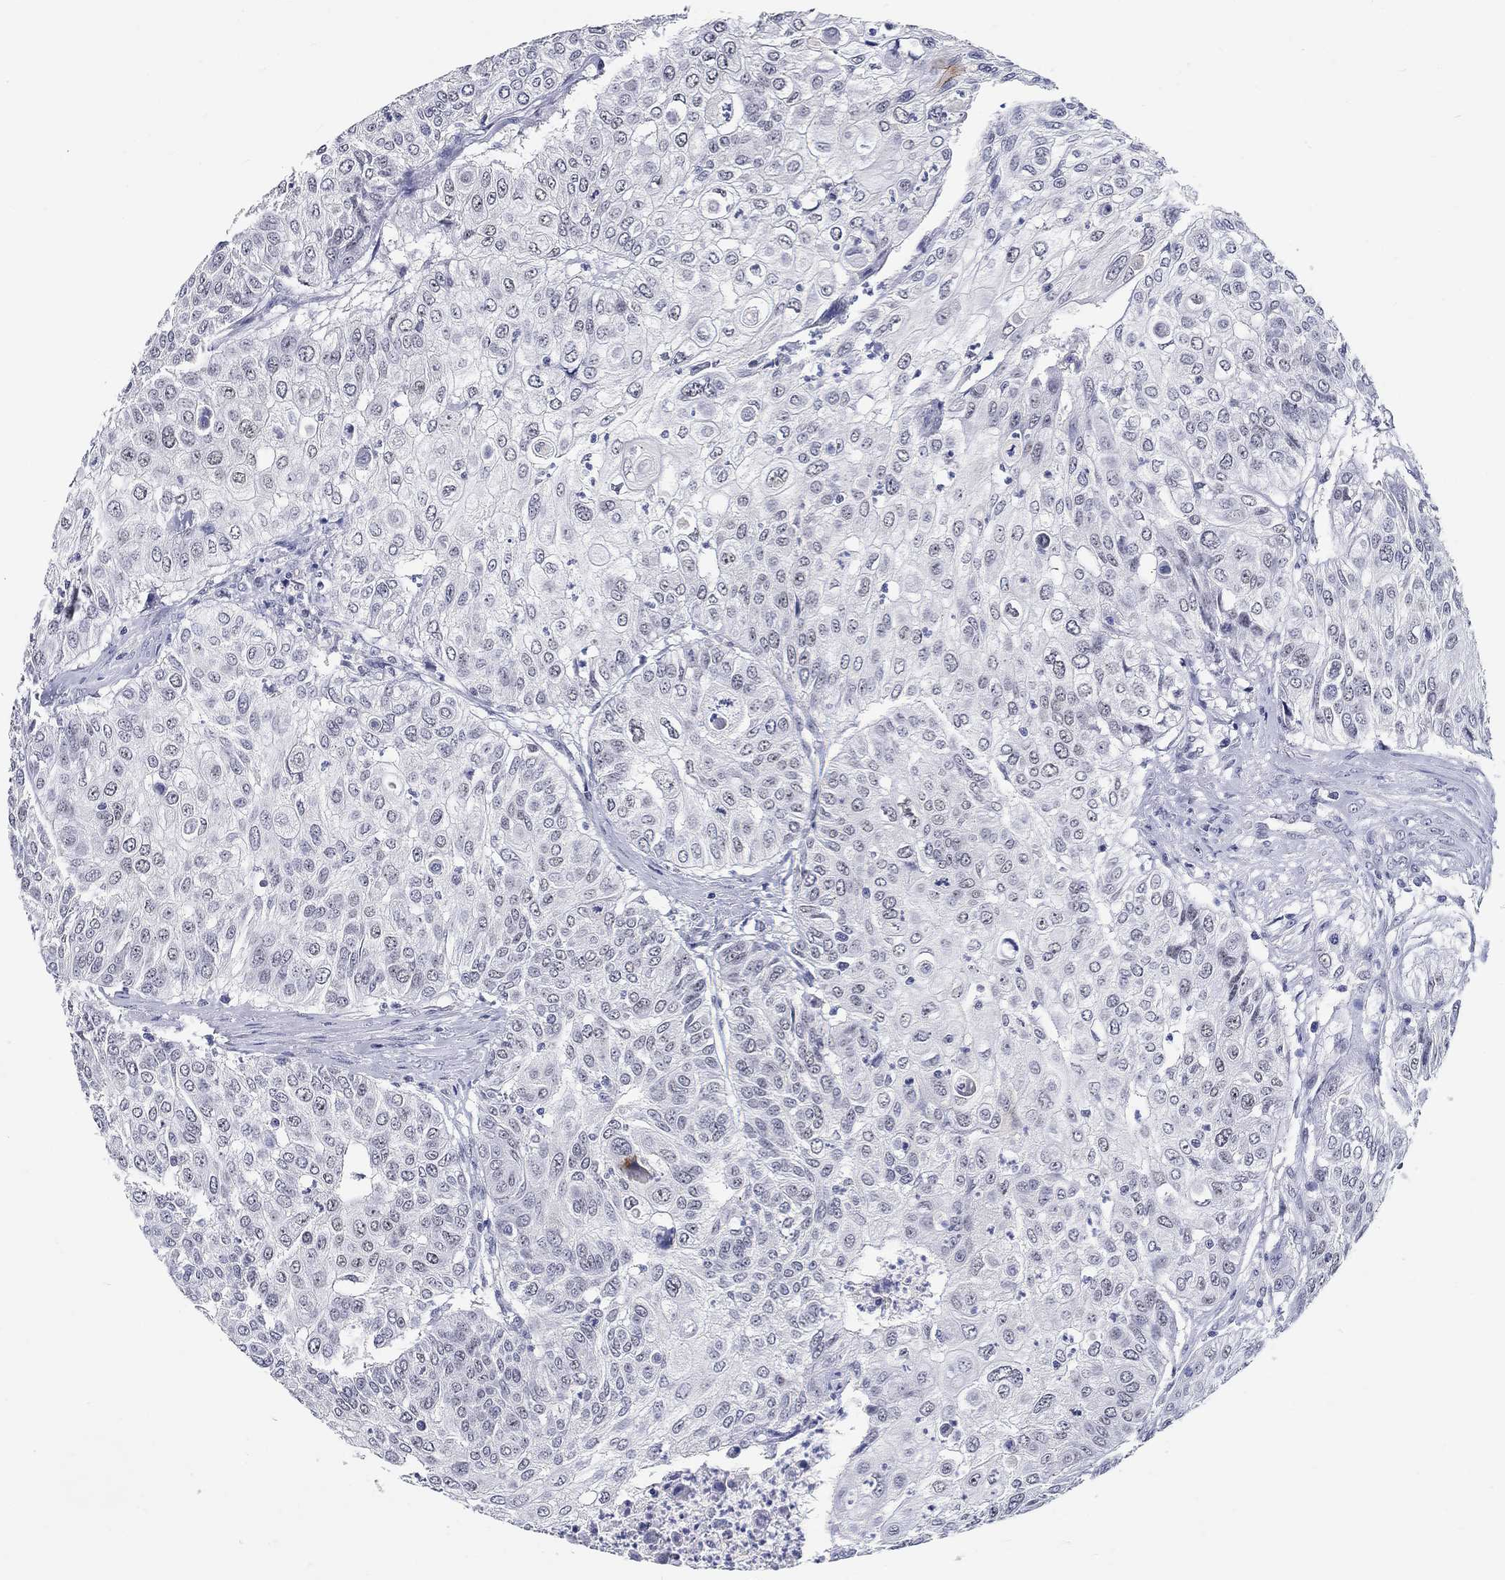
{"staining": {"intensity": "negative", "quantity": "none", "location": "none"}, "tissue": "urothelial cancer", "cell_type": "Tumor cells", "image_type": "cancer", "snomed": [{"axis": "morphology", "description": "Urothelial carcinoma, High grade"}, {"axis": "topography", "description": "Urinary bladder"}], "caption": "A high-resolution photomicrograph shows immunohistochemistry (IHC) staining of urothelial cancer, which displays no significant positivity in tumor cells.", "gene": "GRIN1", "patient": {"sex": "female", "age": 79}}